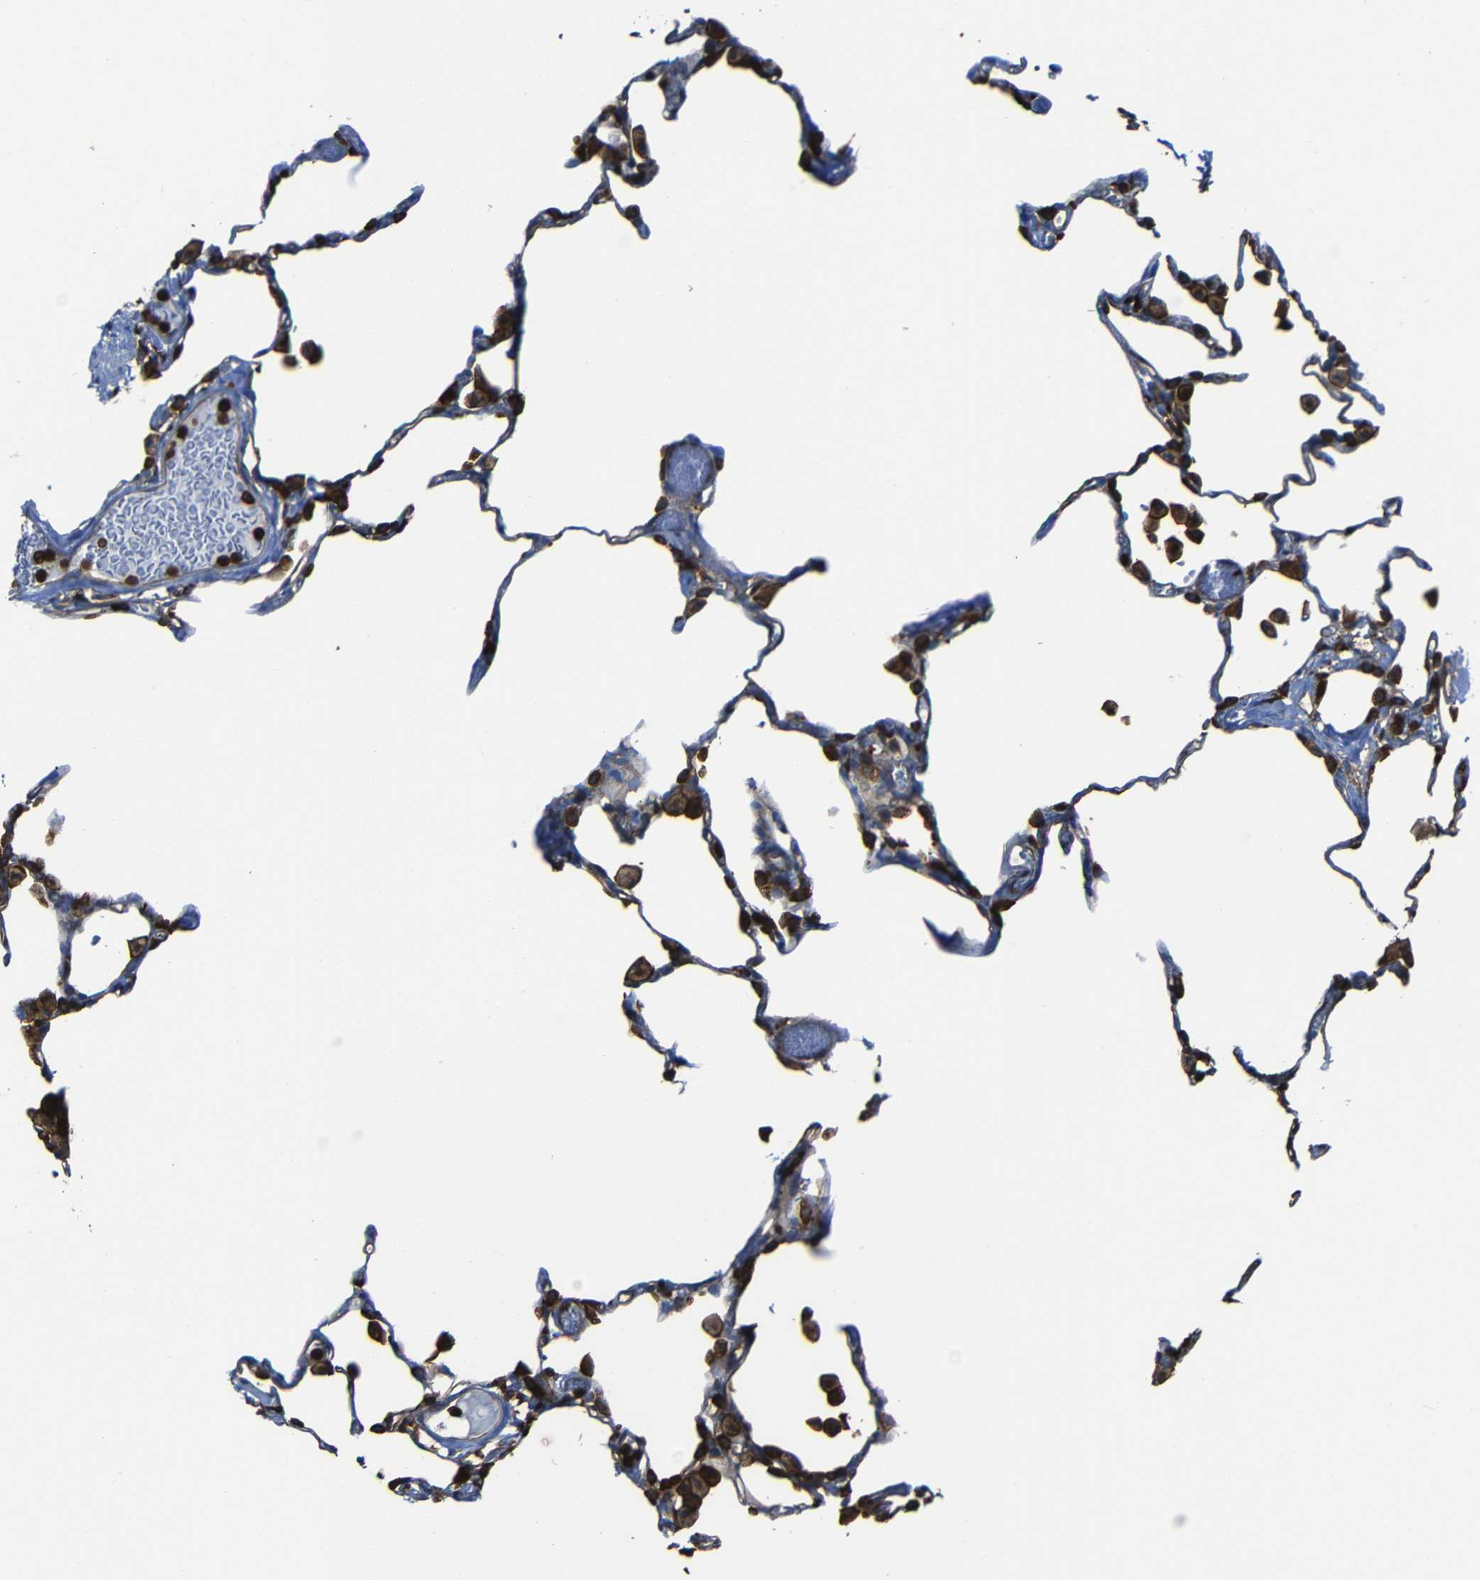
{"staining": {"intensity": "strong", "quantity": "25%-75%", "location": "cytoplasmic/membranous"}, "tissue": "lung", "cell_type": "Alveolar cells", "image_type": "normal", "snomed": [{"axis": "morphology", "description": "Normal tissue, NOS"}, {"axis": "topography", "description": "Lung"}], "caption": "DAB (3,3'-diaminobenzidine) immunohistochemical staining of unremarkable lung demonstrates strong cytoplasmic/membranous protein expression in about 25%-75% of alveolar cells.", "gene": "ARHGEF1", "patient": {"sex": "female", "age": 49}}